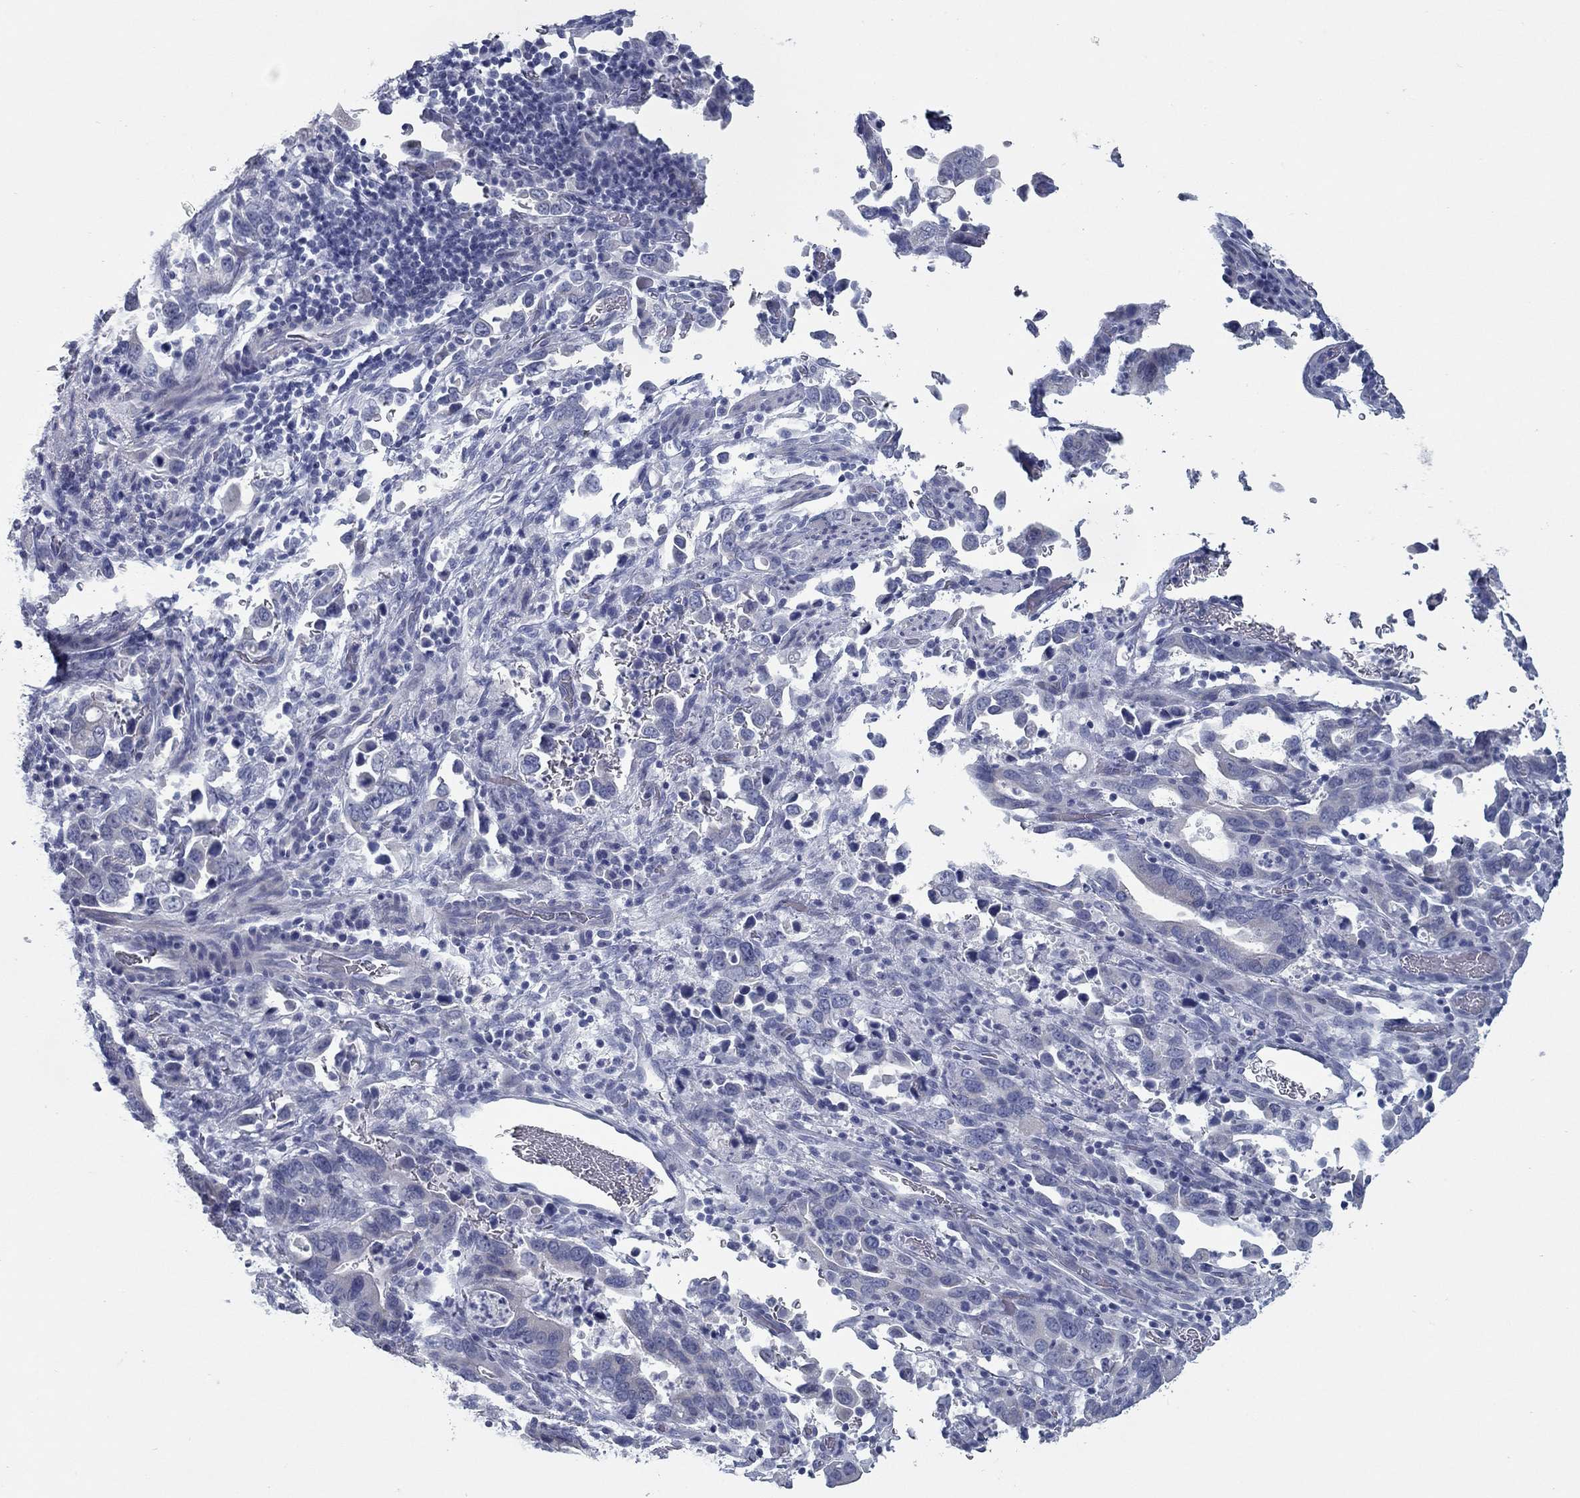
{"staining": {"intensity": "negative", "quantity": "none", "location": "none"}, "tissue": "stomach cancer", "cell_type": "Tumor cells", "image_type": "cancer", "snomed": [{"axis": "morphology", "description": "Adenocarcinoma, NOS"}, {"axis": "topography", "description": "Stomach, upper"}], "caption": "Tumor cells show no significant positivity in stomach adenocarcinoma.", "gene": "KIRREL2", "patient": {"sex": "male", "age": 74}}